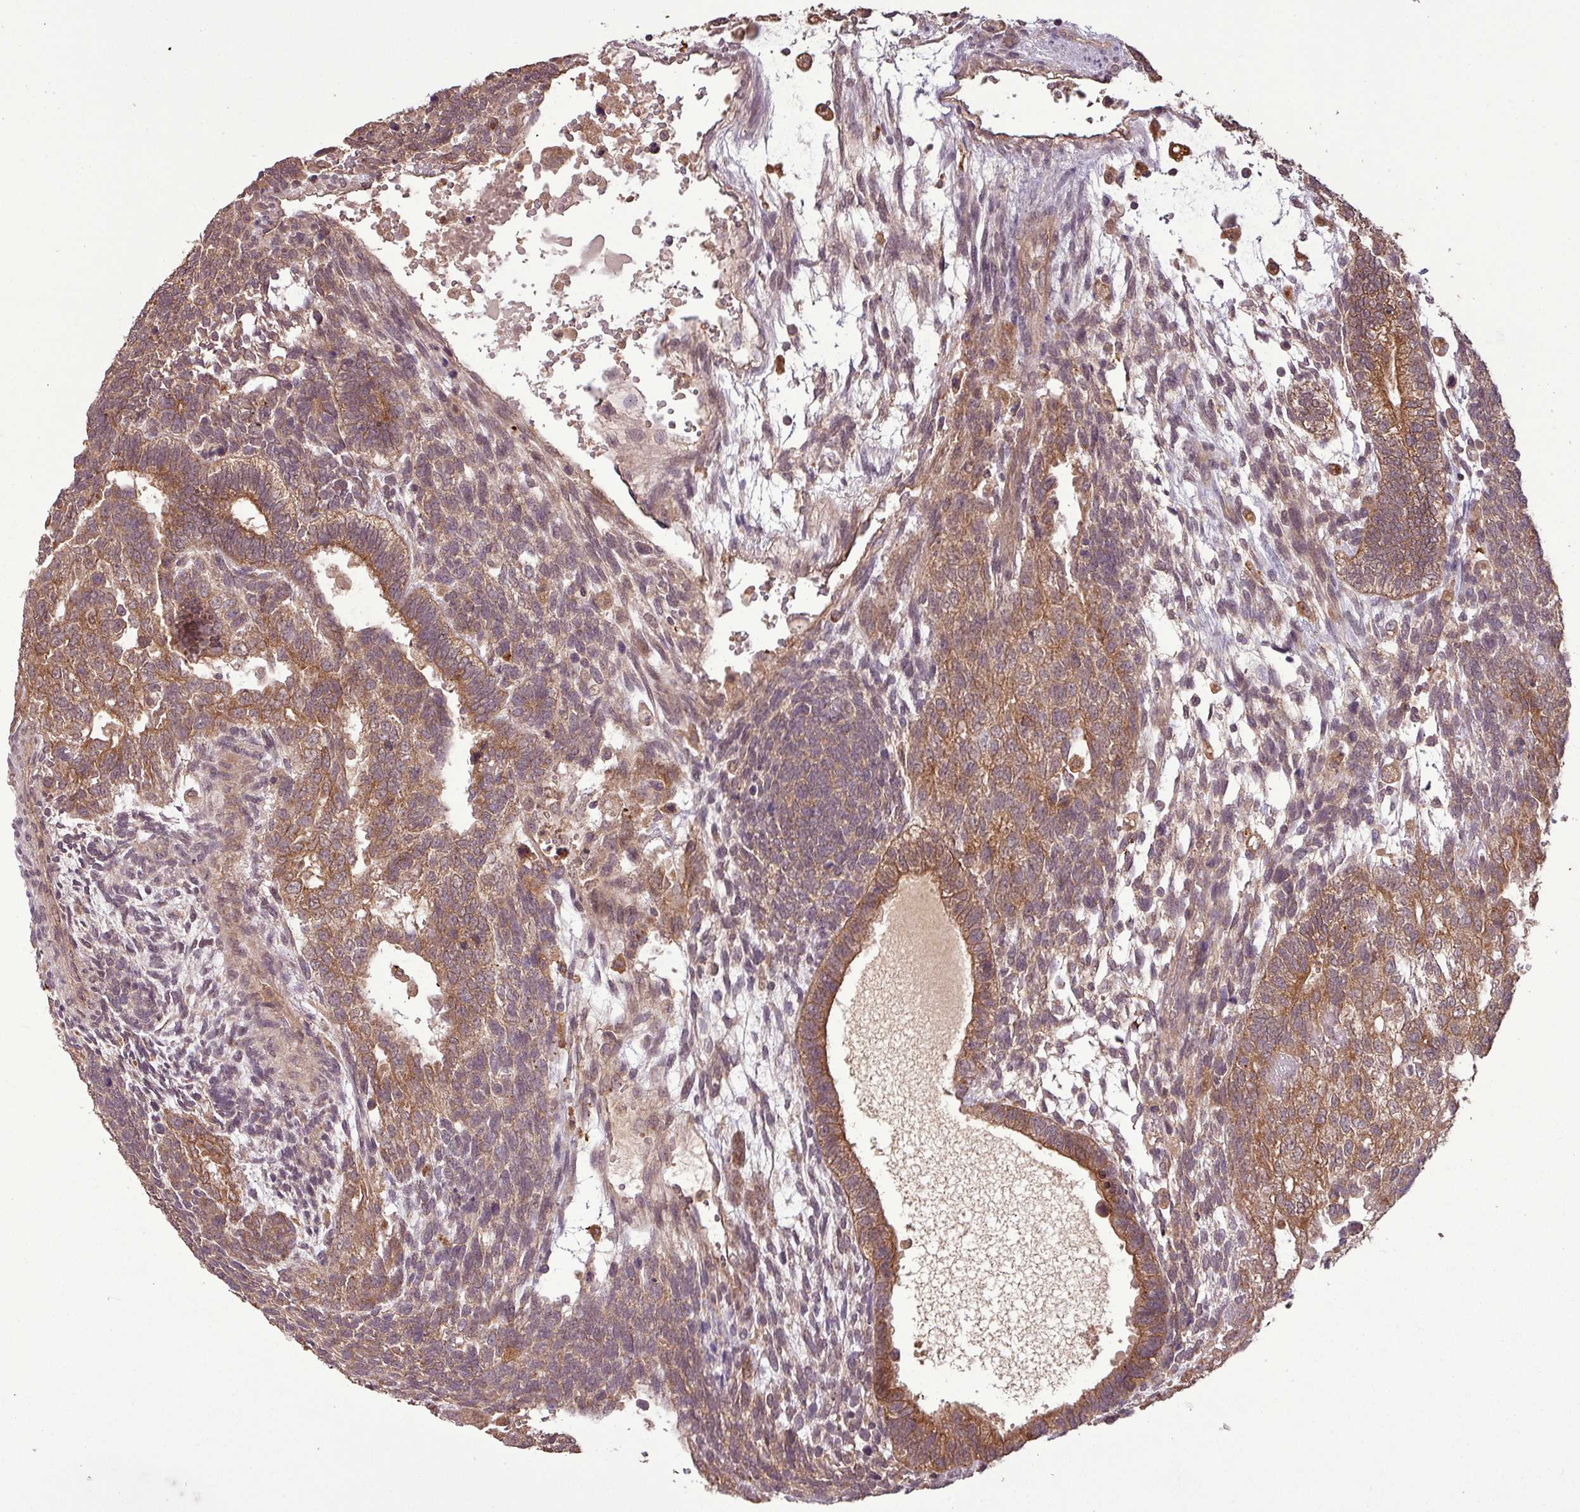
{"staining": {"intensity": "moderate", "quantity": ">75%", "location": "cytoplasmic/membranous"}, "tissue": "testis cancer", "cell_type": "Tumor cells", "image_type": "cancer", "snomed": [{"axis": "morphology", "description": "Carcinoma, Embryonal, NOS"}, {"axis": "topography", "description": "Testis"}], "caption": "Protein expression analysis of human testis embryonal carcinoma reveals moderate cytoplasmic/membranous positivity in about >75% of tumor cells.", "gene": "NT5C3A", "patient": {"sex": "male", "age": 23}}